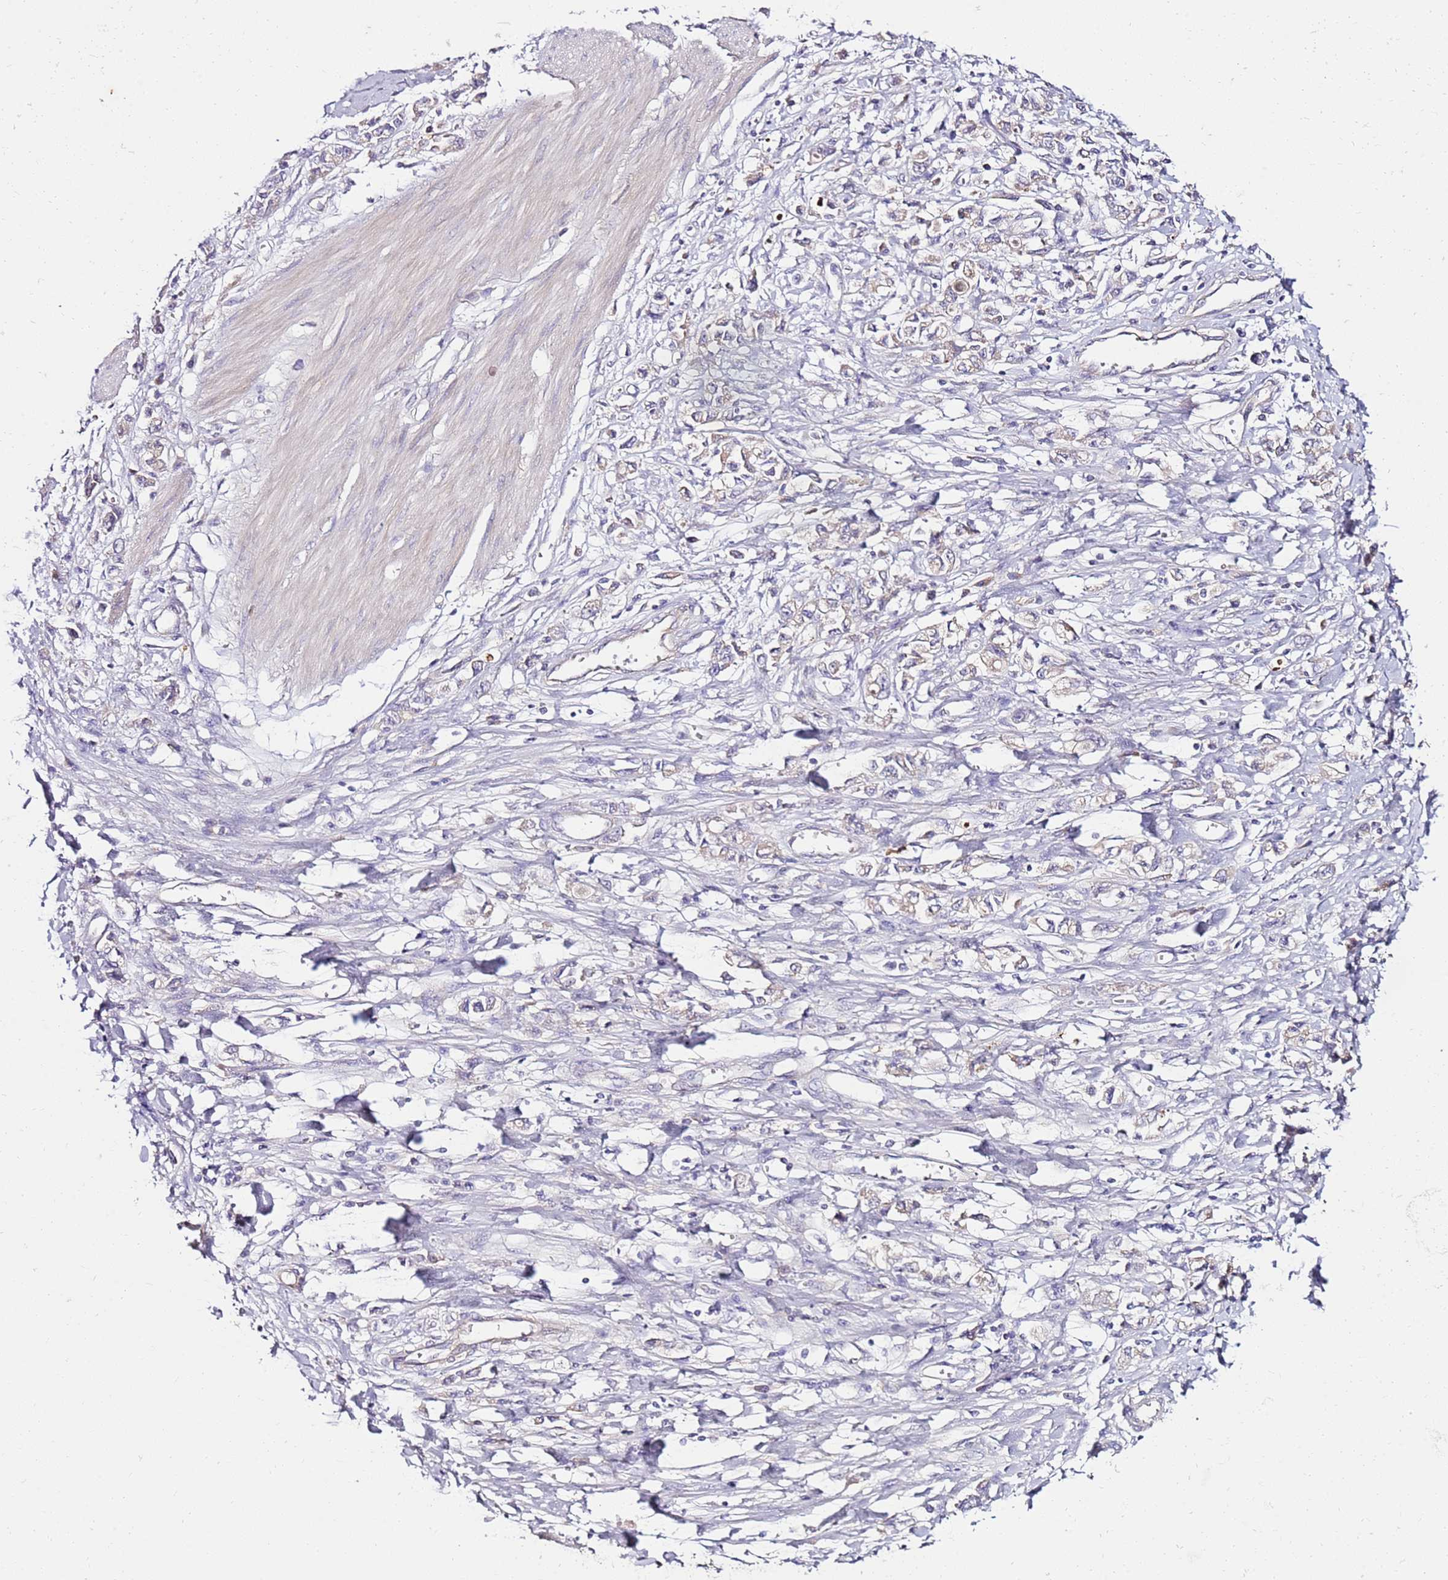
{"staining": {"intensity": "negative", "quantity": "none", "location": "none"}, "tissue": "stomach cancer", "cell_type": "Tumor cells", "image_type": "cancer", "snomed": [{"axis": "morphology", "description": "Adenocarcinoma, NOS"}, {"axis": "topography", "description": "Stomach"}], "caption": "High power microscopy histopathology image of an immunohistochemistry micrograph of stomach adenocarcinoma, revealing no significant positivity in tumor cells. (DAB (3,3'-diaminobenzidine) immunohistochemistry visualized using brightfield microscopy, high magnification).", "gene": "SLC44A4", "patient": {"sex": "female", "age": 76}}